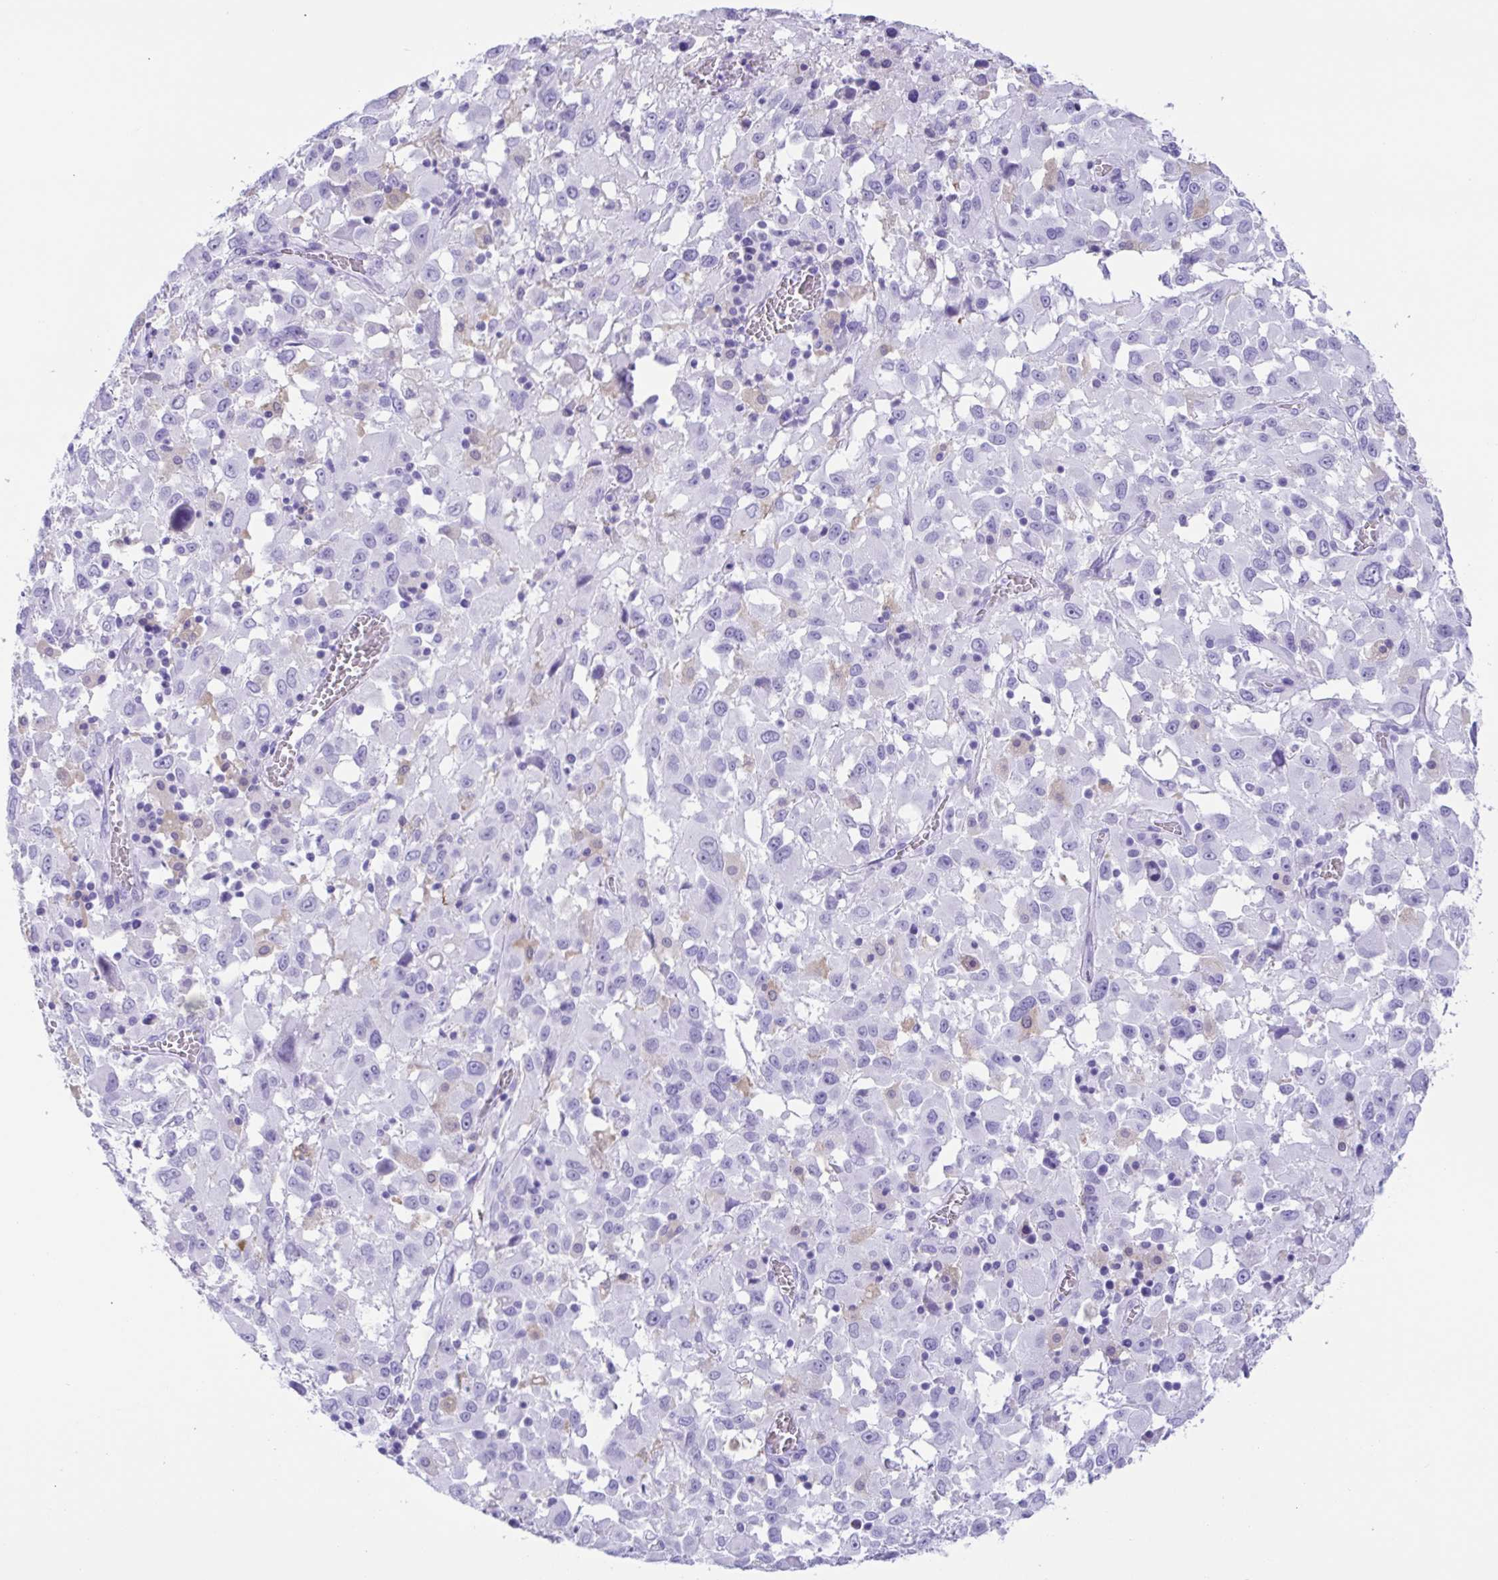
{"staining": {"intensity": "negative", "quantity": "none", "location": "none"}, "tissue": "melanoma", "cell_type": "Tumor cells", "image_type": "cancer", "snomed": [{"axis": "morphology", "description": "Malignant melanoma, Metastatic site"}, {"axis": "topography", "description": "Soft tissue"}], "caption": "Tumor cells are negative for brown protein staining in malignant melanoma (metastatic site).", "gene": "ZNF850", "patient": {"sex": "male", "age": 50}}